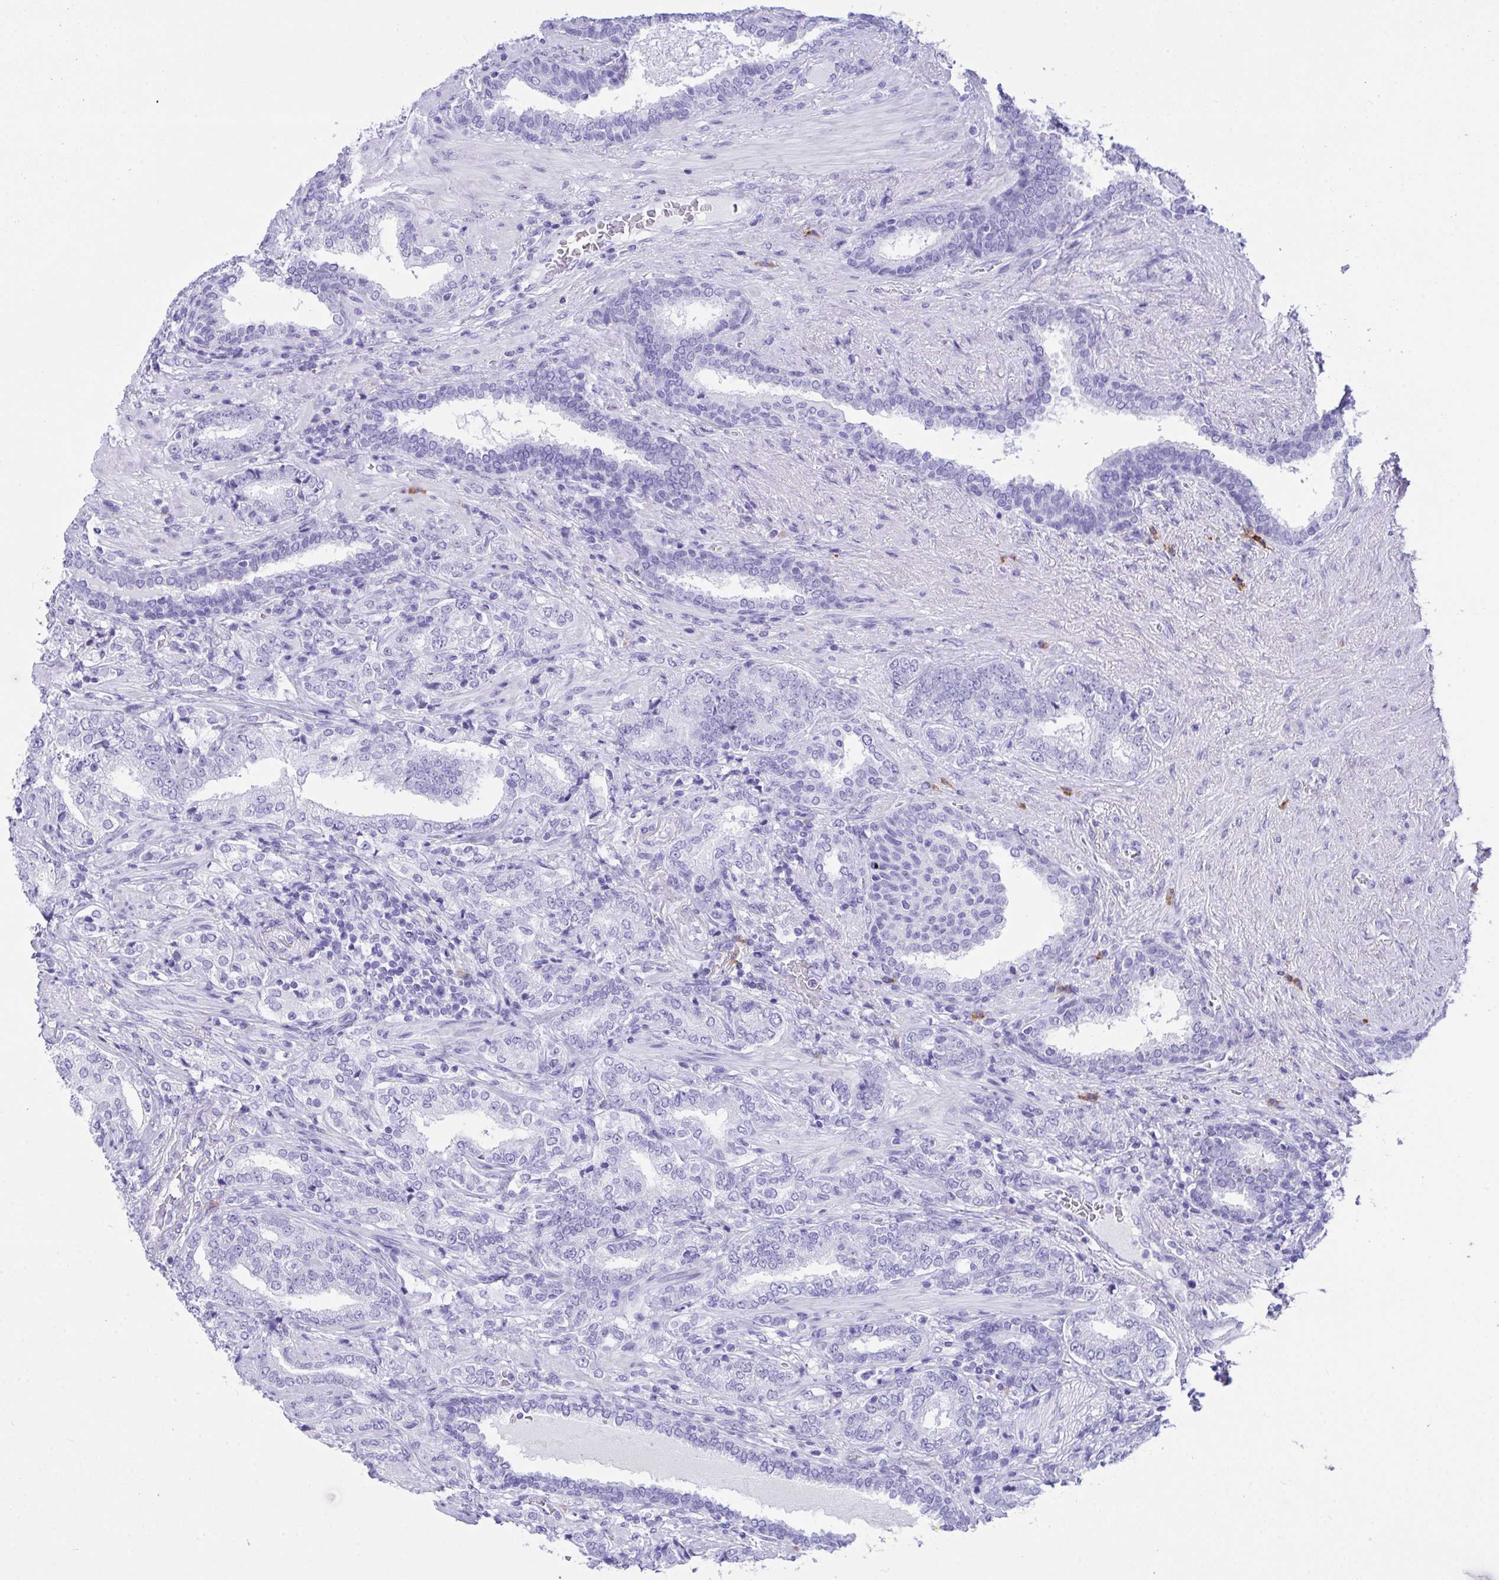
{"staining": {"intensity": "negative", "quantity": "none", "location": "none"}, "tissue": "prostate cancer", "cell_type": "Tumor cells", "image_type": "cancer", "snomed": [{"axis": "morphology", "description": "Adenocarcinoma, High grade"}, {"axis": "topography", "description": "Prostate"}], "caption": "An image of human high-grade adenocarcinoma (prostate) is negative for staining in tumor cells. The staining was performed using DAB to visualize the protein expression in brown, while the nuclei were stained in blue with hematoxylin (Magnification: 20x).", "gene": "BEST4", "patient": {"sex": "male", "age": 72}}